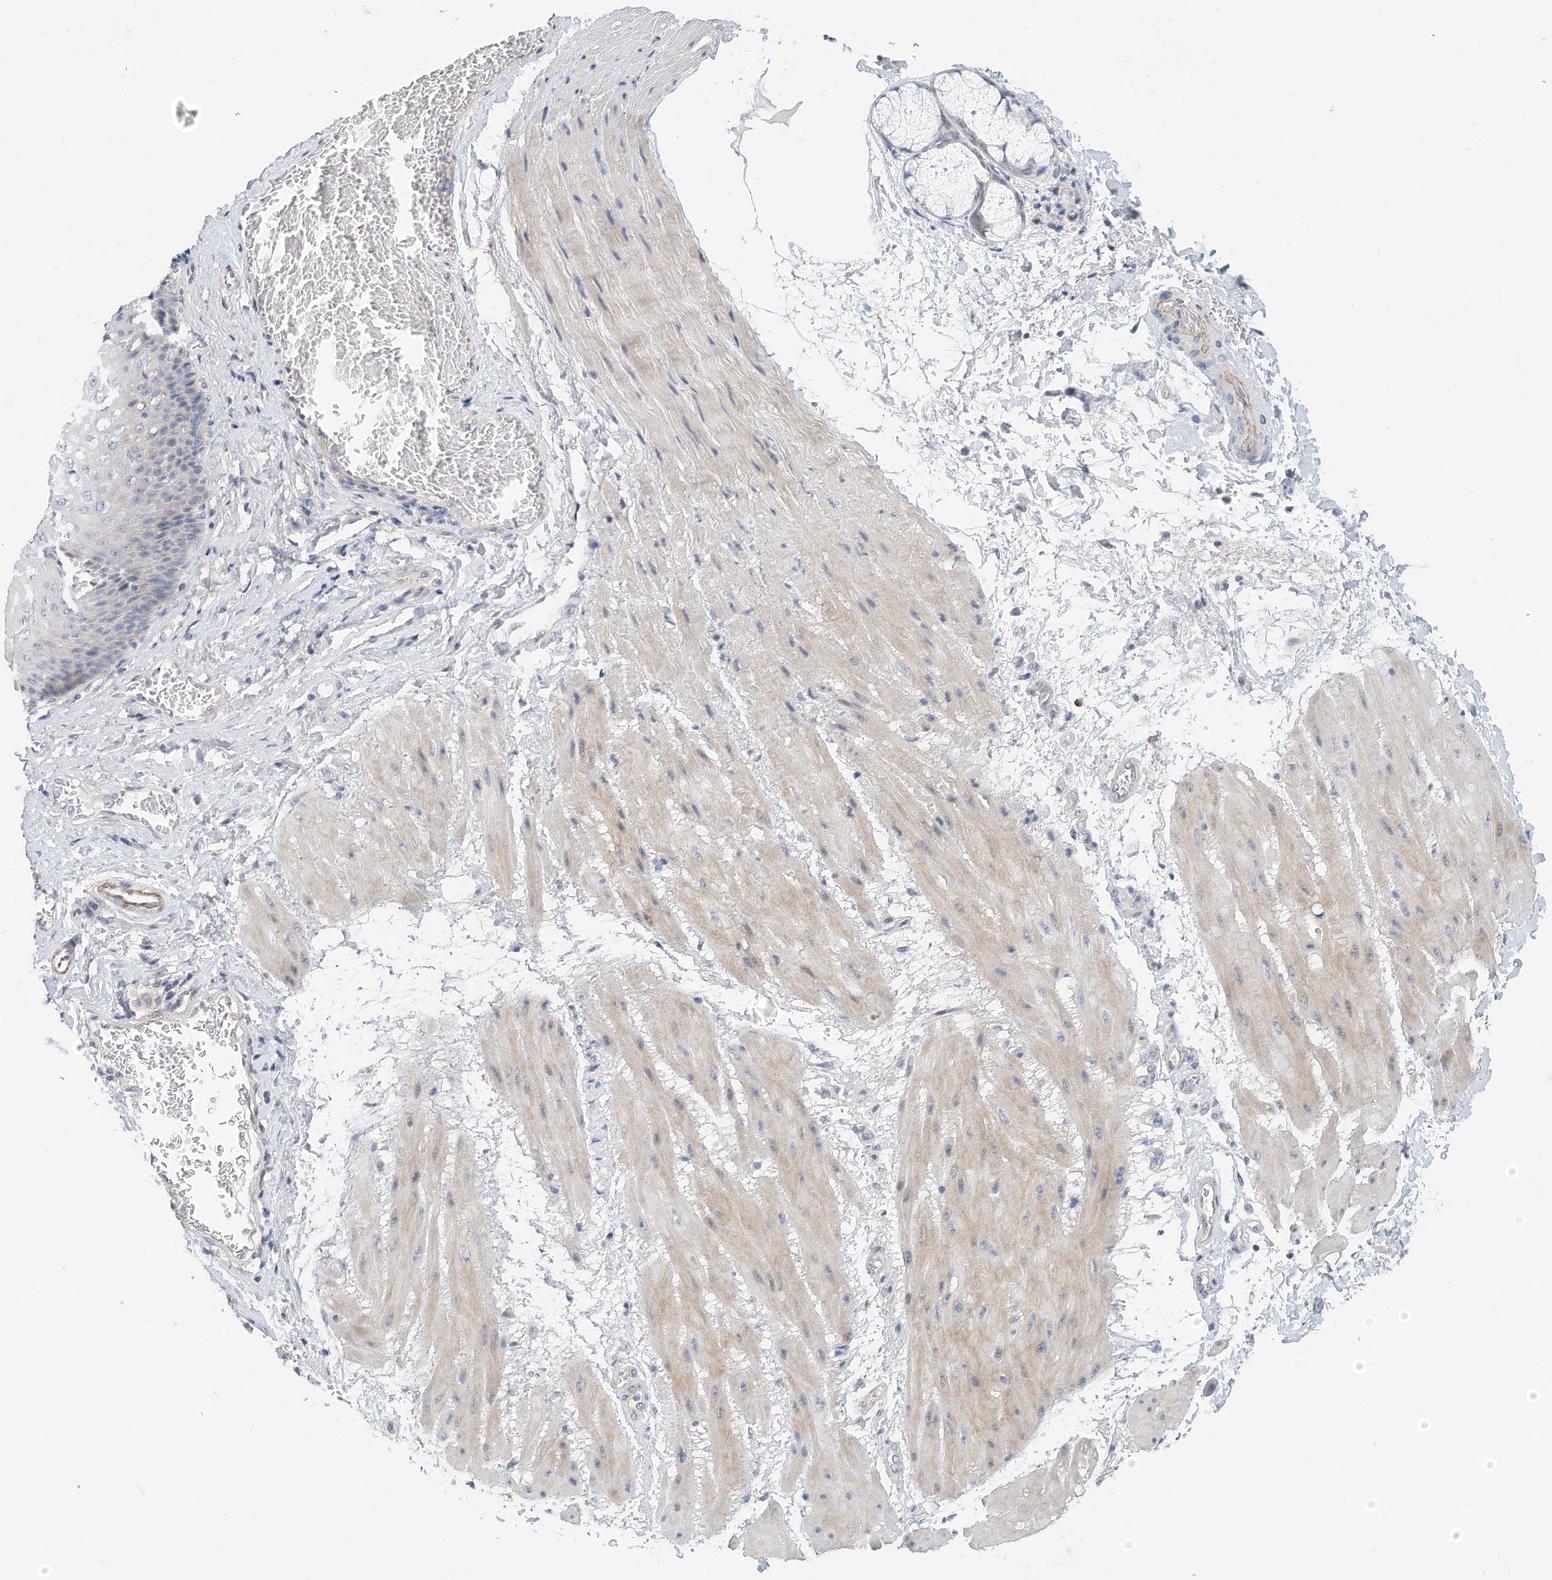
{"staining": {"intensity": "negative", "quantity": "none", "location": "none"}, "tissue": "esophagus", "cell_type": "Squamous epithelial cells", "image_type": "normal", "snomed": [{"axis": "morphology", "description": "Normal tissue, NOS"}, {"axis": "topography", "description": "Esophagus"}], "caption": "The histopathology image reveals no significant staining in squamous epithelial cells of esophagus. (Stains: DAB immunohistochemistry (IHC) with hematoxylin counter stain, Microscopy: brightfield microscopy at high magnification).", "gene": "ARHGAP28", "patient": {"sex": "male", "age": 48}}